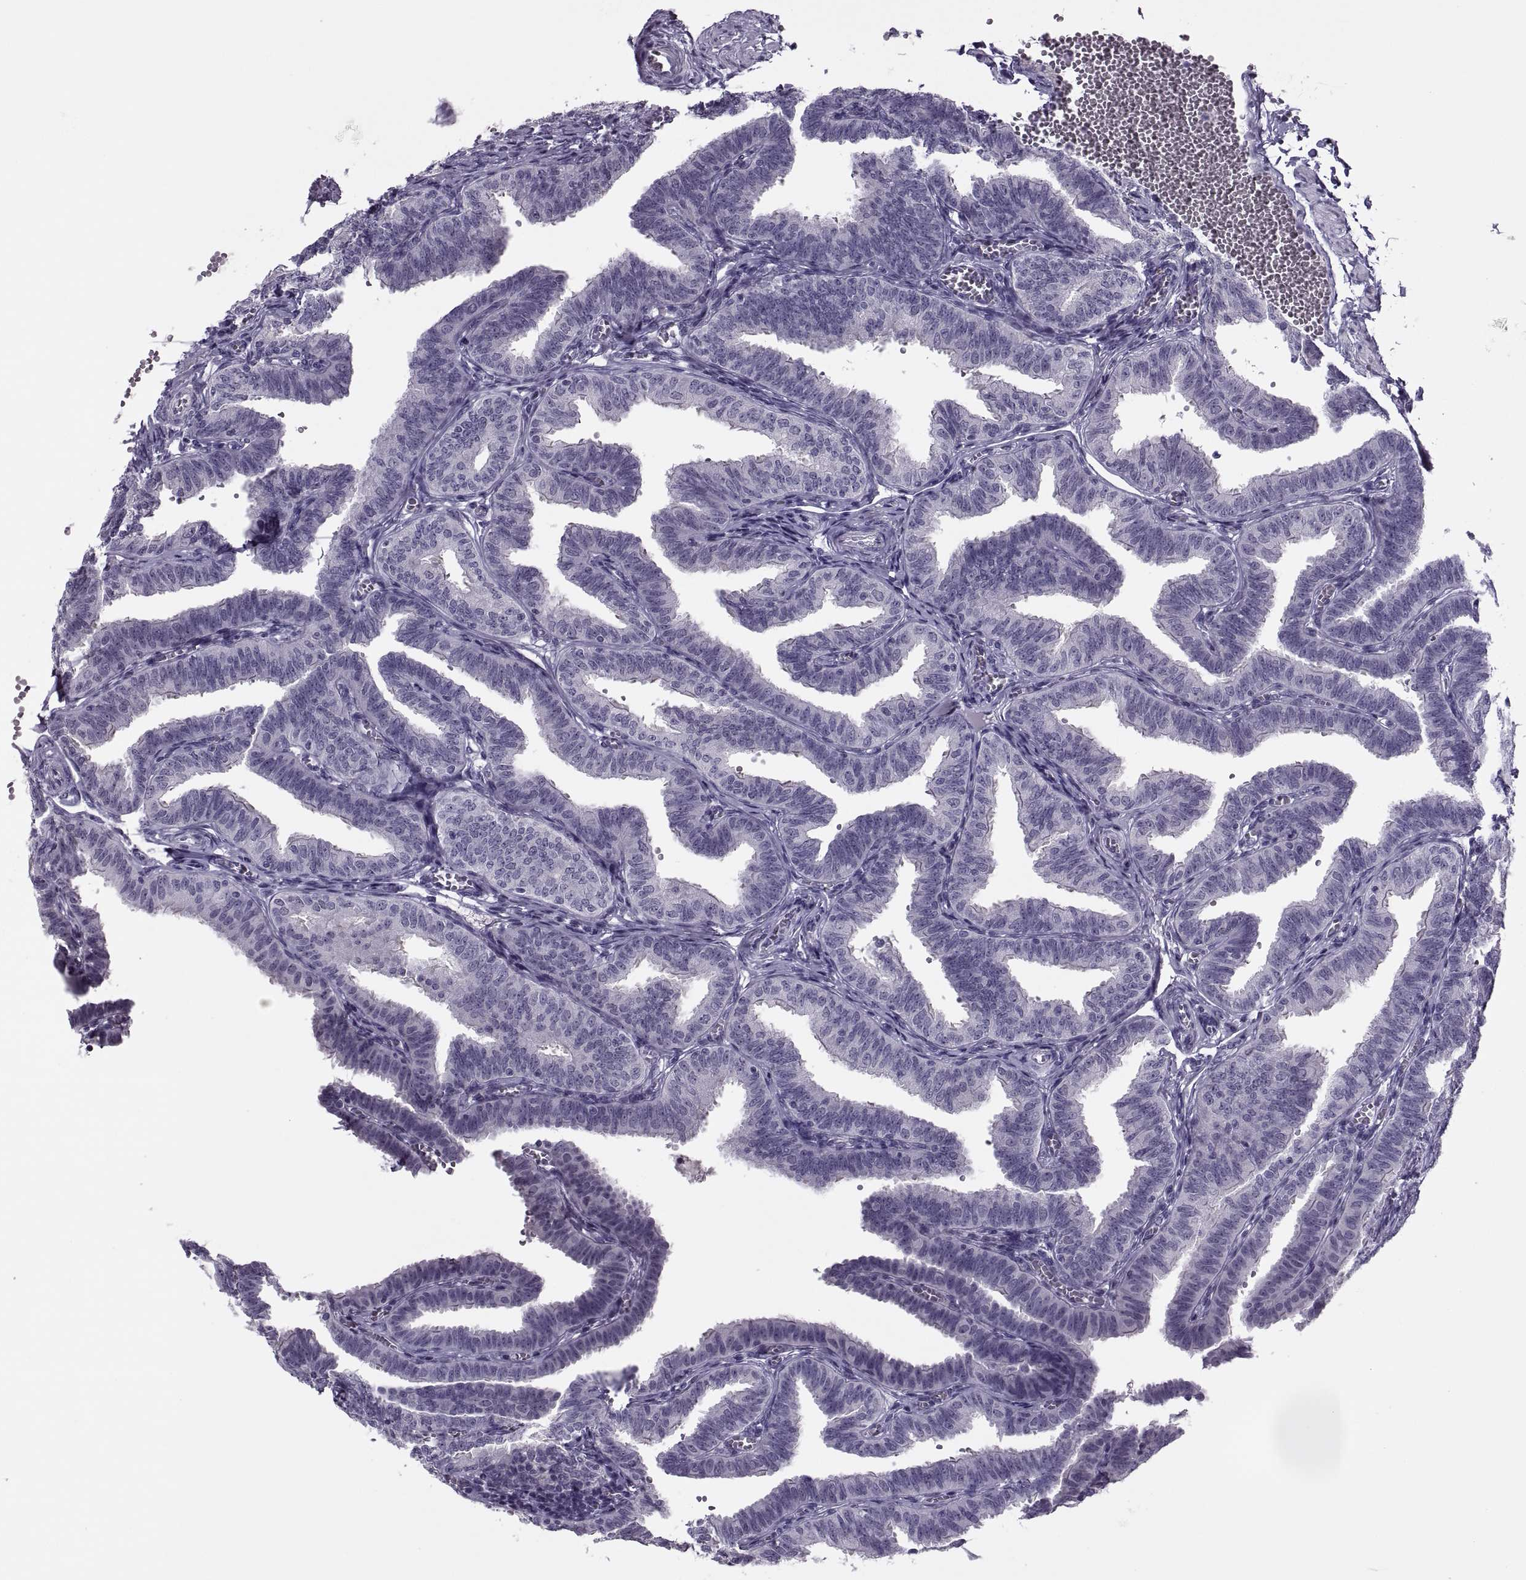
{"staining": {"intensity": "negative", "quantity": "none", "location": "none"}, "tissue": "fallopian tube", "cell_type": "Glandular cells", "image_type": "normal", "snomed": [{"axis": "morphology", "description": "Normal tissue, NOS"}, {"axis": "topography", "description": "Fallopian tube"}], "caption": "Image shows no significant protein positivity in glandular cells of normal fallopian tube. (DAB immunohistochemistry (IHC) visualized using brightfield microscopy, high magnification).", "gene": "SYNGR4", "patient": {"sex": "female", "age": 25}}